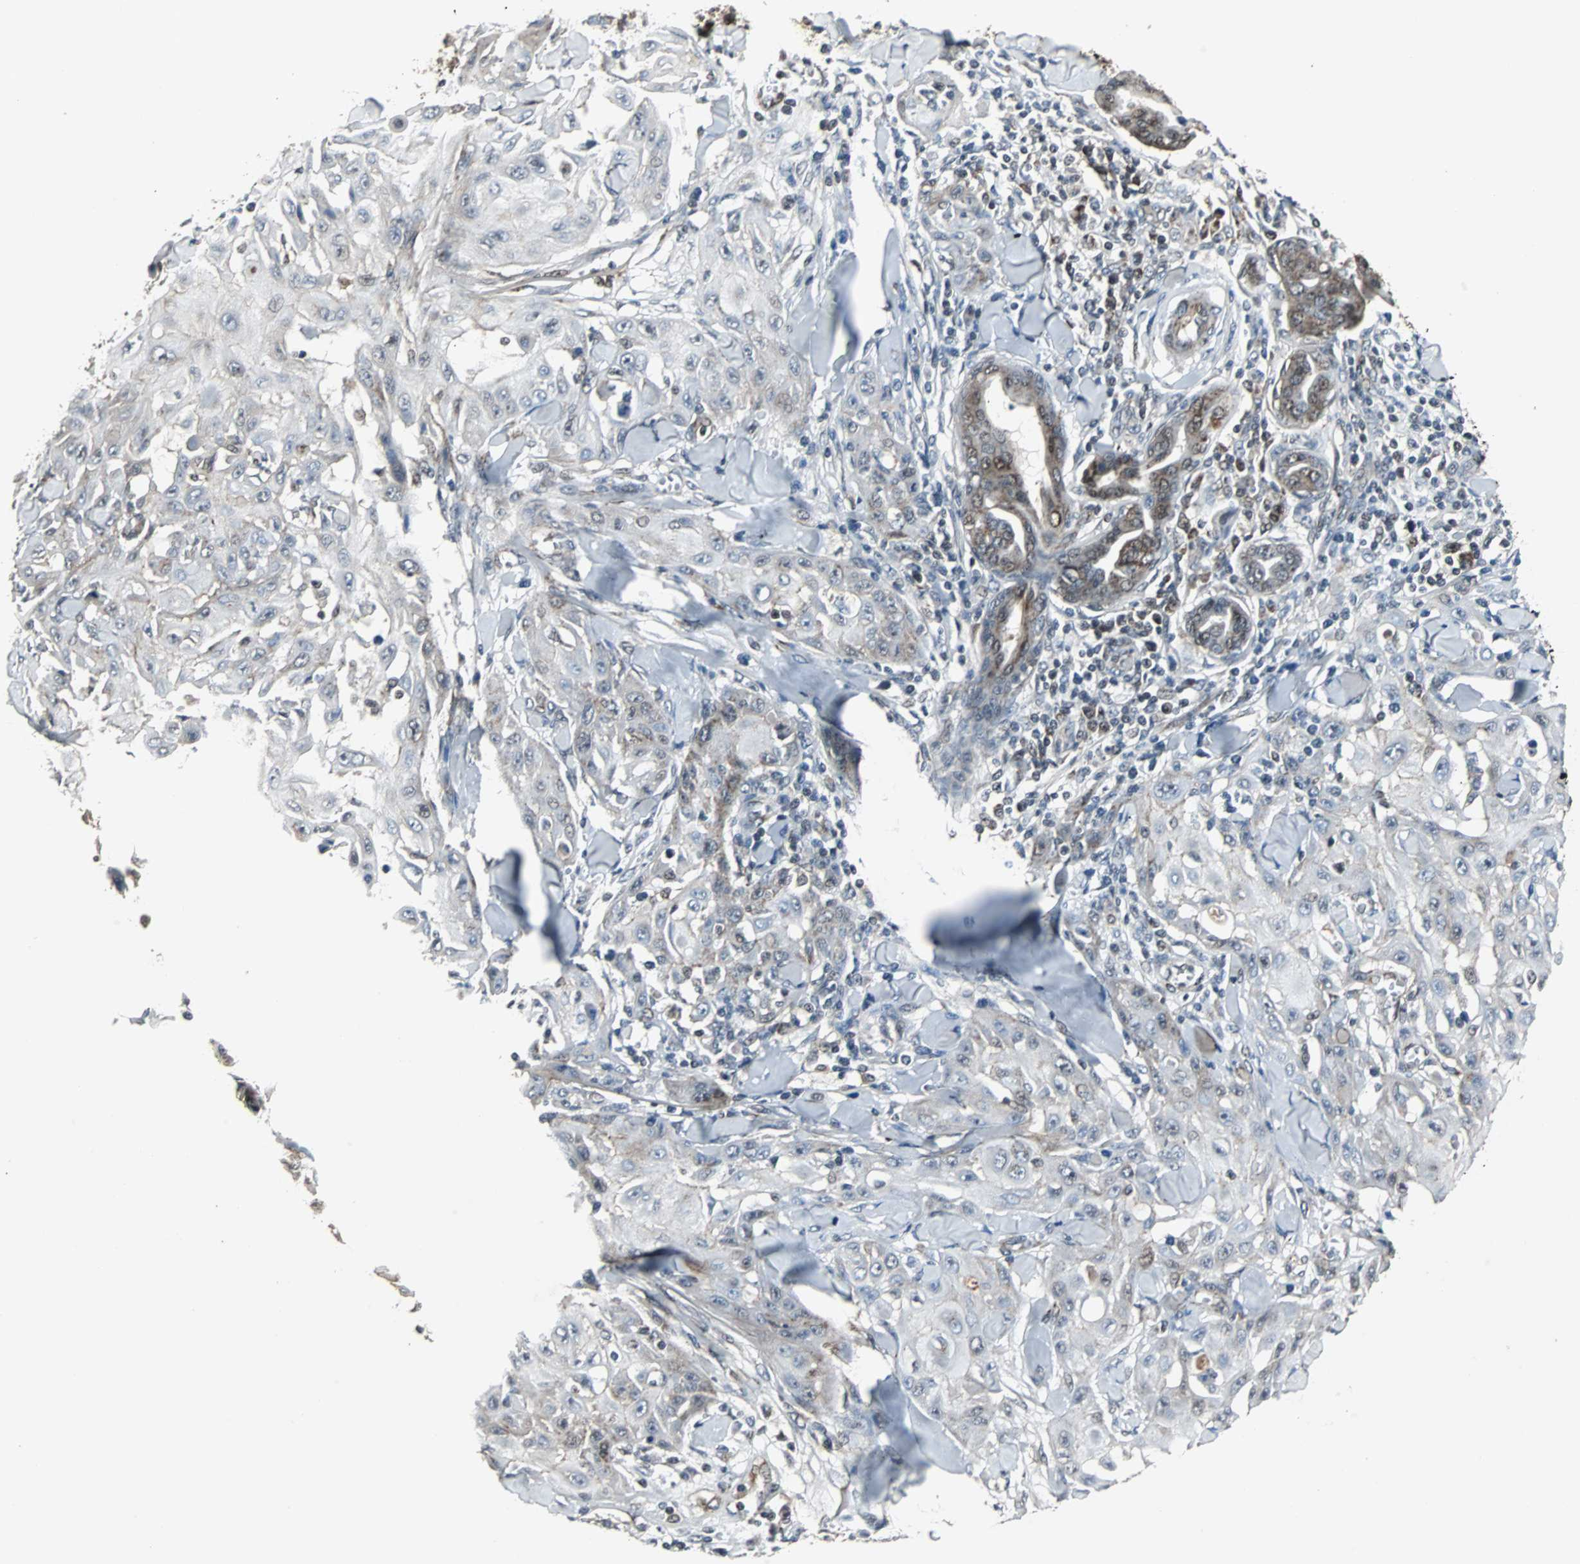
{"staining": {"intensity": "weak", "quantity": "<25%", "location": "cytoplasmic/membranous"}, "tissue": "skin cancer", "cell_type": "Tumor cells", "image_type": "cancer", "snomed": [{"axis": "morphology", "description": "Squamous cell carcinoma, NOS"}, {"axis": "topography", "description": "Skin"}], "caption": "This is an IHC image of skin cancer. There is no staining in tumor cells.", "gene": "MRPL40", "patient": {"sex": "male", "age": 24}}